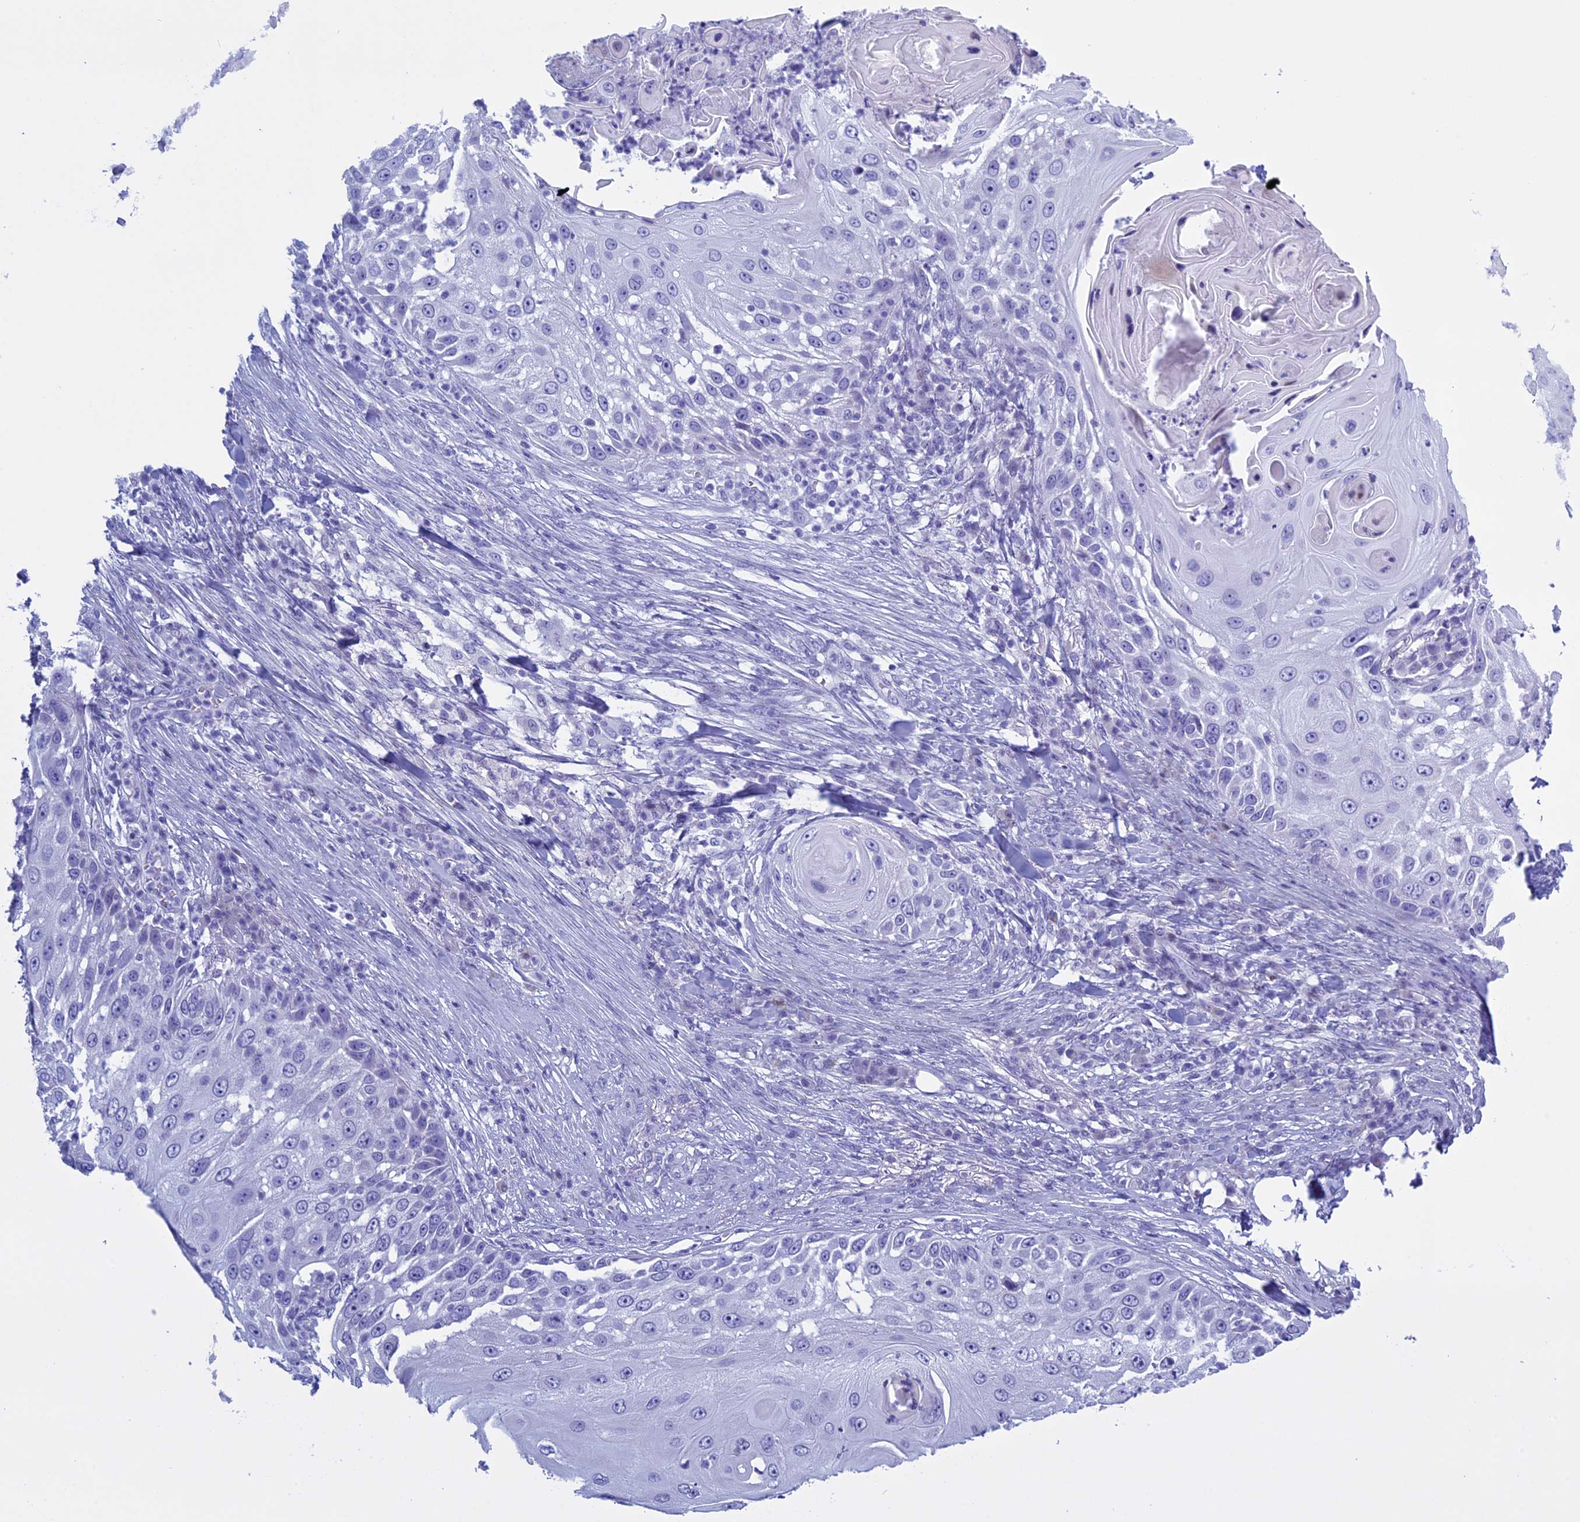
{"staining": {"intensity": "negative", "quantity": "none", "location": "none"}, "tissue": "skin cancer", "cell_type": "Tumor cells", "image_type": "cancer", "snomed": [{"axis": "morphology", "description": "Squamous cell carcinoma, NOS"}, {"axis": "topography", "description": "Skin"}], "caption": "High magnification brightfield microscopy of skin cancer stained with DAB (brown) and counterstained with hematoxylin (blue): tumor cells show no significant staining.", "gene": "KCTD21", "patient": {"sex": "female", "age": 44}}